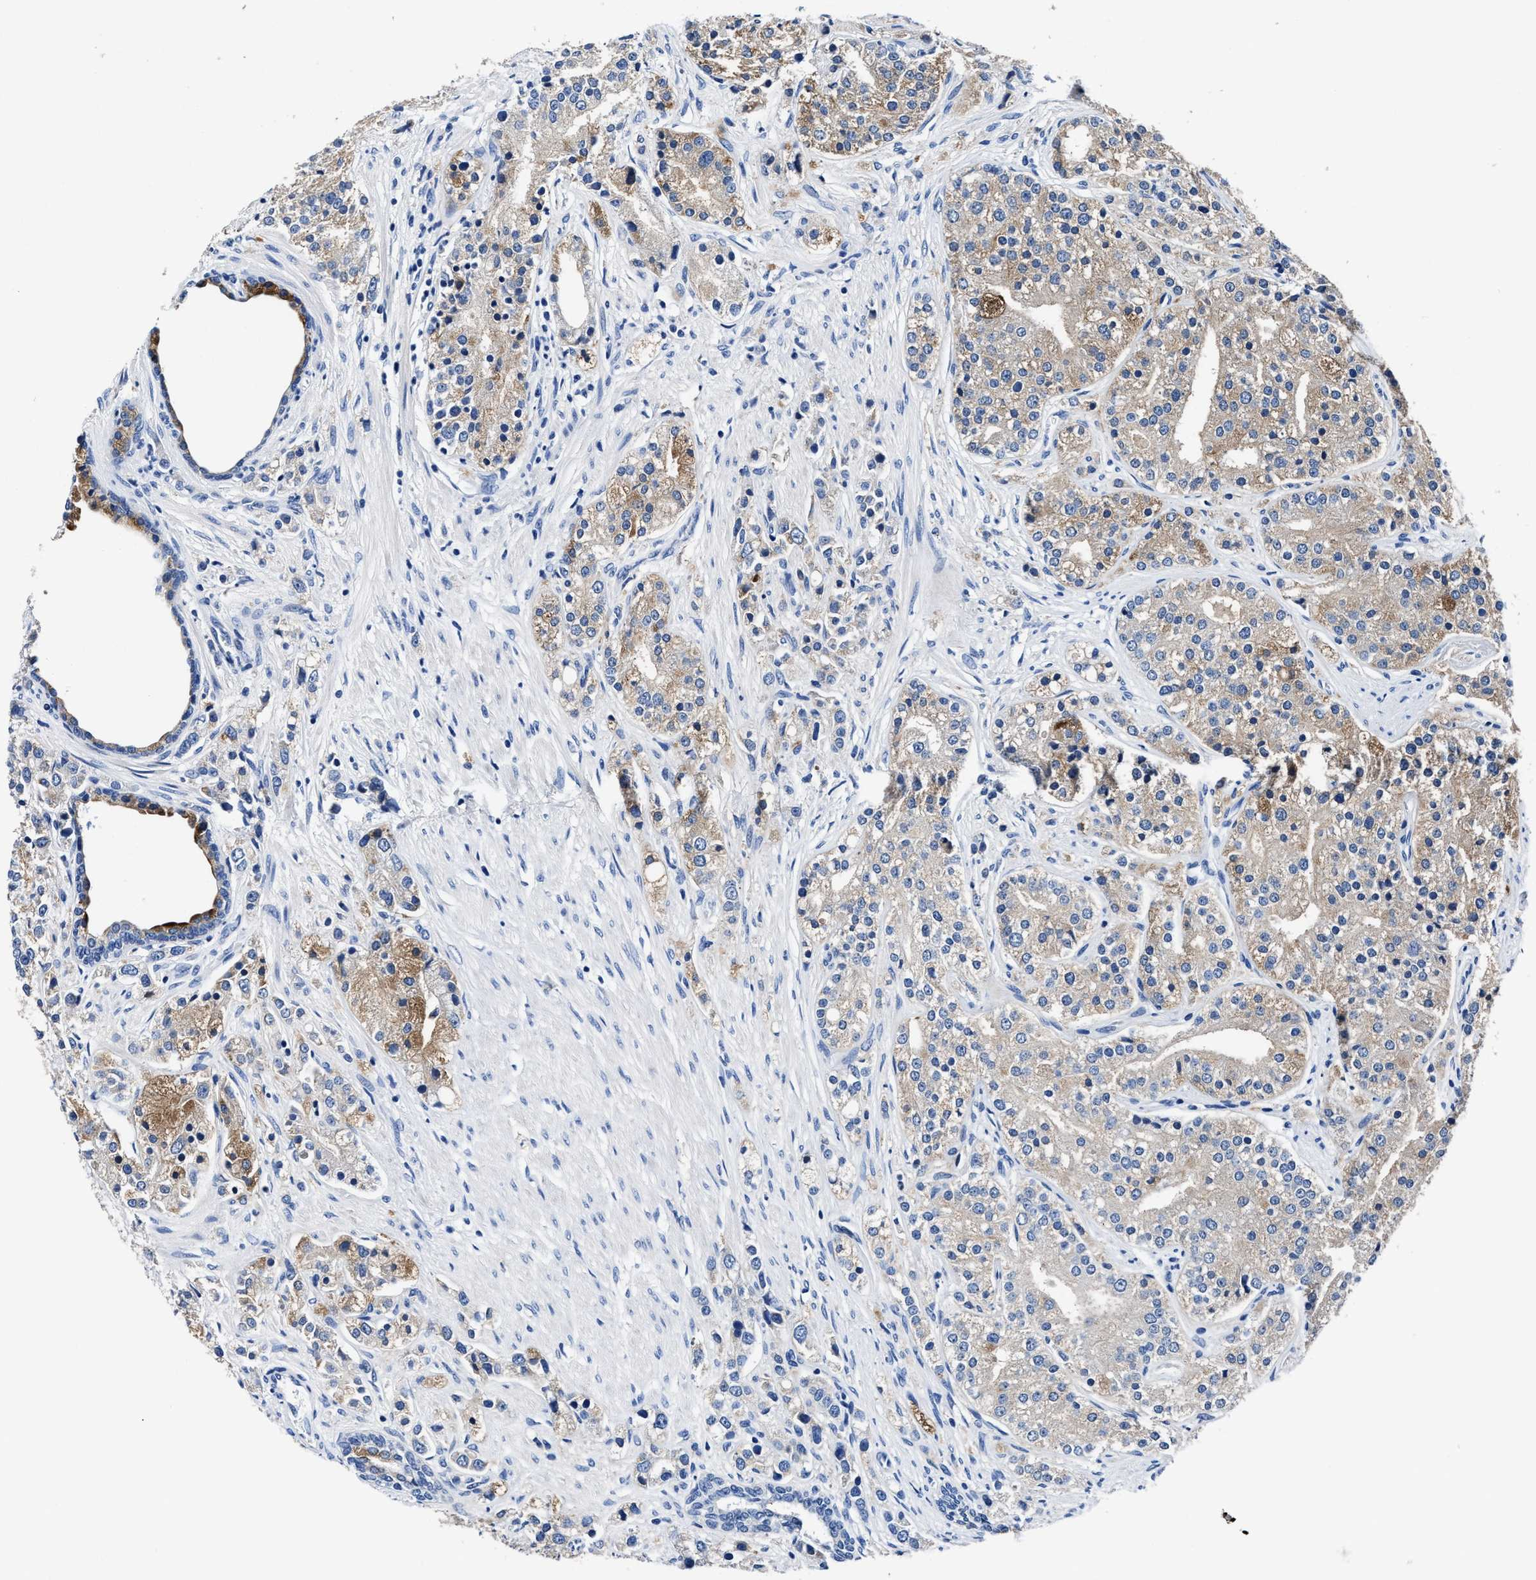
{"staining": {"intensity": "moderate", "quantity": "25%-75%", "location": "cytoplasmic/membranous"}, "tissue": "prostate cancer", "cell_type": "Tumor cells", "image_type": "cancer", "snomed": [{"axis": "morphology", "description": "Adenocarcinoma, High grade"}, {"axis": "topography", "description": "Prostate"}], "caption": "Protein staining of adenocarcinoma (high-grade) (prostate) tissue displays moderate cytoplasmic/membranous expression in approximately 25%-75% of tumor cells.", "gene": "UBR4", "patient": {"sex": "male", "age": 50}}